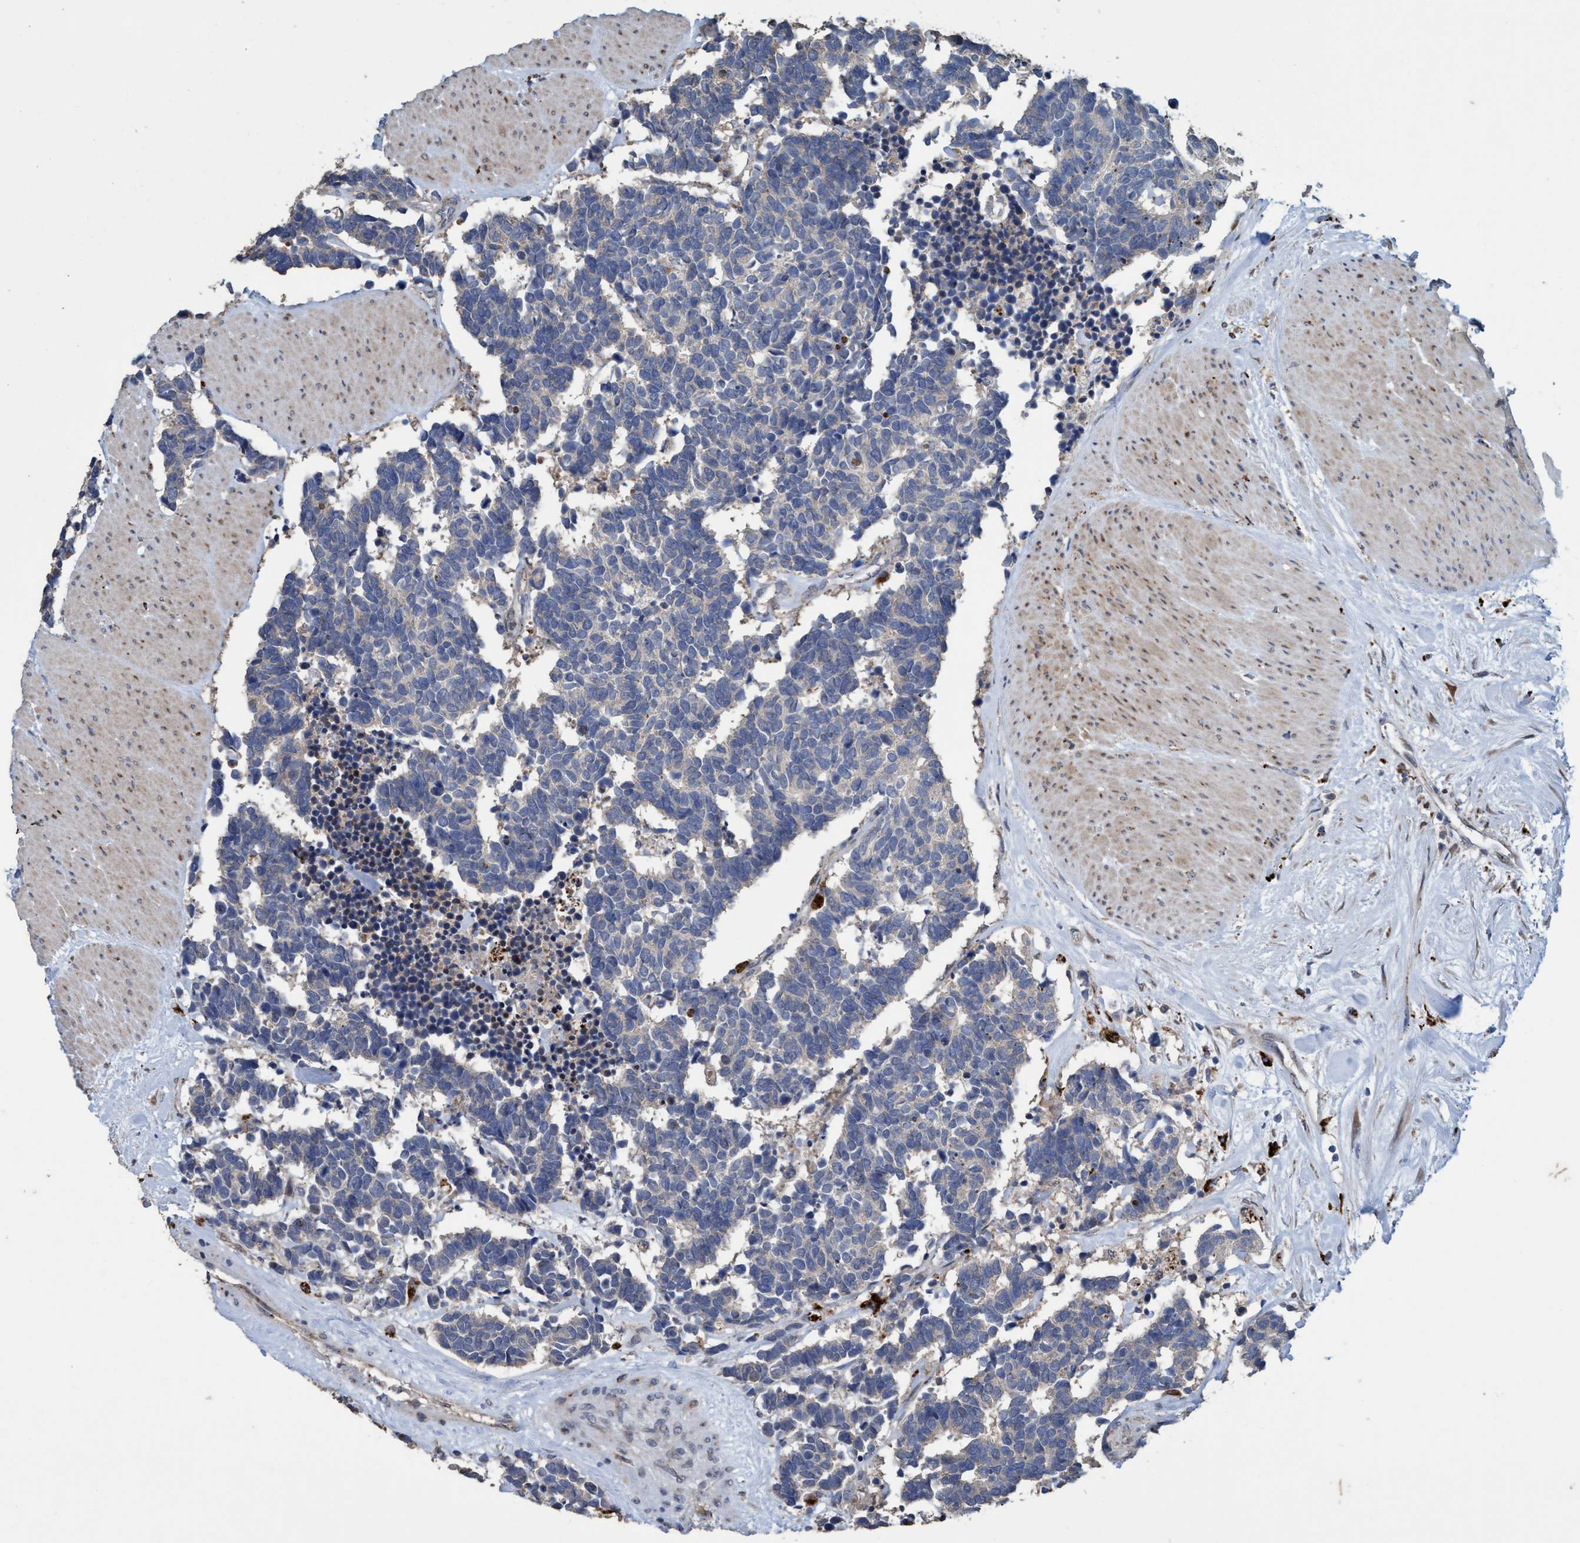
{"staining": {"intensity": "negative", "quantity": "none", "location": "none"}, "tissue": "carcinoid", "cell_type": "Tumor cells", "image_type": "cancer", "snomed": [{"axis": "morphology", "description": "Carcinoma, NOS"}, {"axis": "morphology", "description": "Carcinoid, malignant, NOS"}, {"axis": "topography", "description": "Urinary bladder"}], "caption": "An immunohistochemistry (IHC) micrograph of carcinoma is shown. There is no staining in tumor cells of carcinoma.", "gene": "BBS9", "patient": {"sex": "male", "age": 57}}